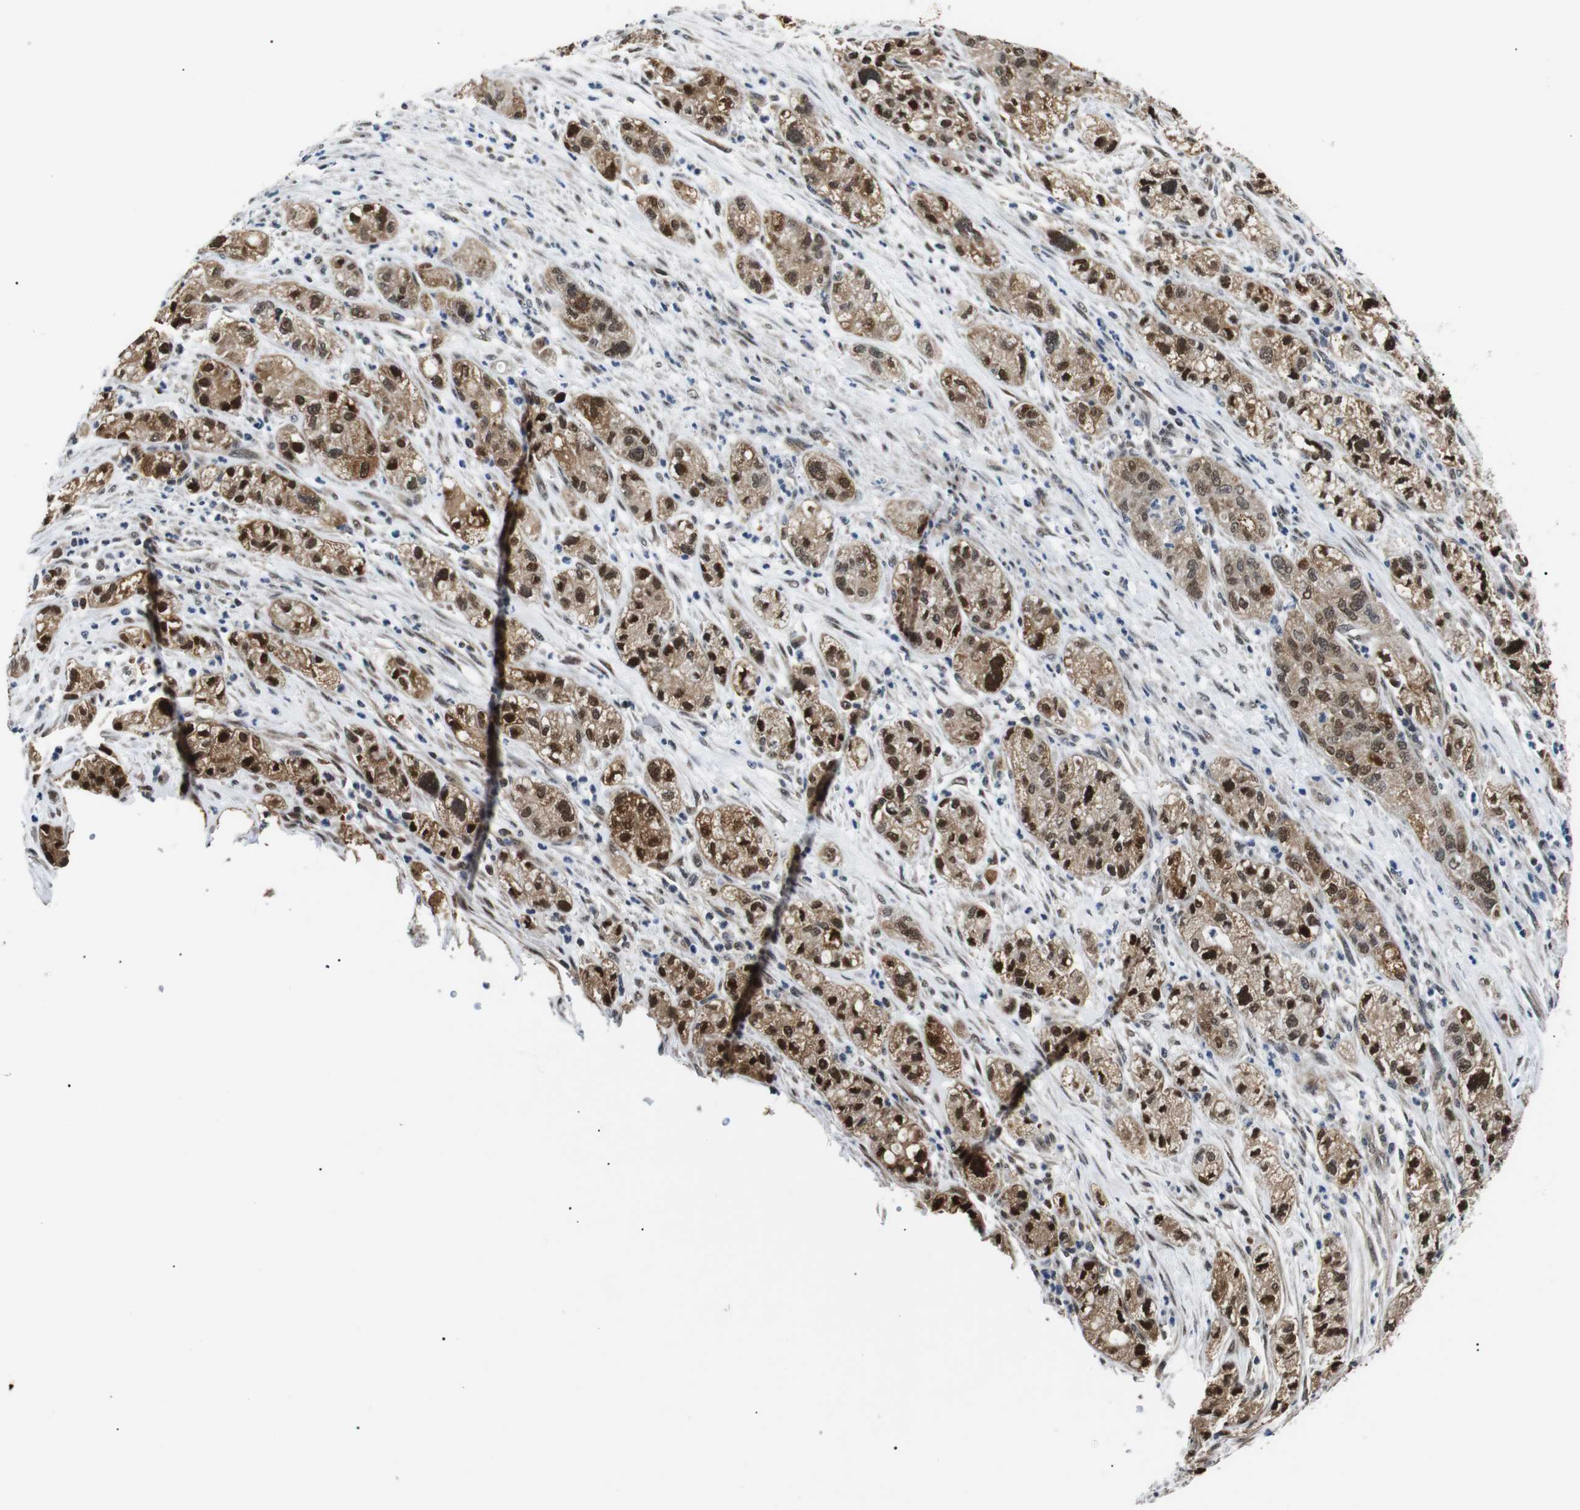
{"staining": {"intensity": "strong", "quantity": ">75%", "location": "cytoplasmic/membranous,nuclear"}, "tissue": "pancreatic cancer", "cell_type": "Tumor cells", "image_type": "cancer", "snomed": [{"axis": "morphology", "description": "Adenocarcinoma, NOS"}, {"axis": "topography", "description": "Pancreas"}], "caption": "Adenocarcinoma (pancreatic) stained with DAB IHC reveals high levels of strong cytoplasmic/membranous and nuclear positivity in about >75% of tumor cells.", "gene": "SKP1", "patient": {"sex": "female", "age": 78}}